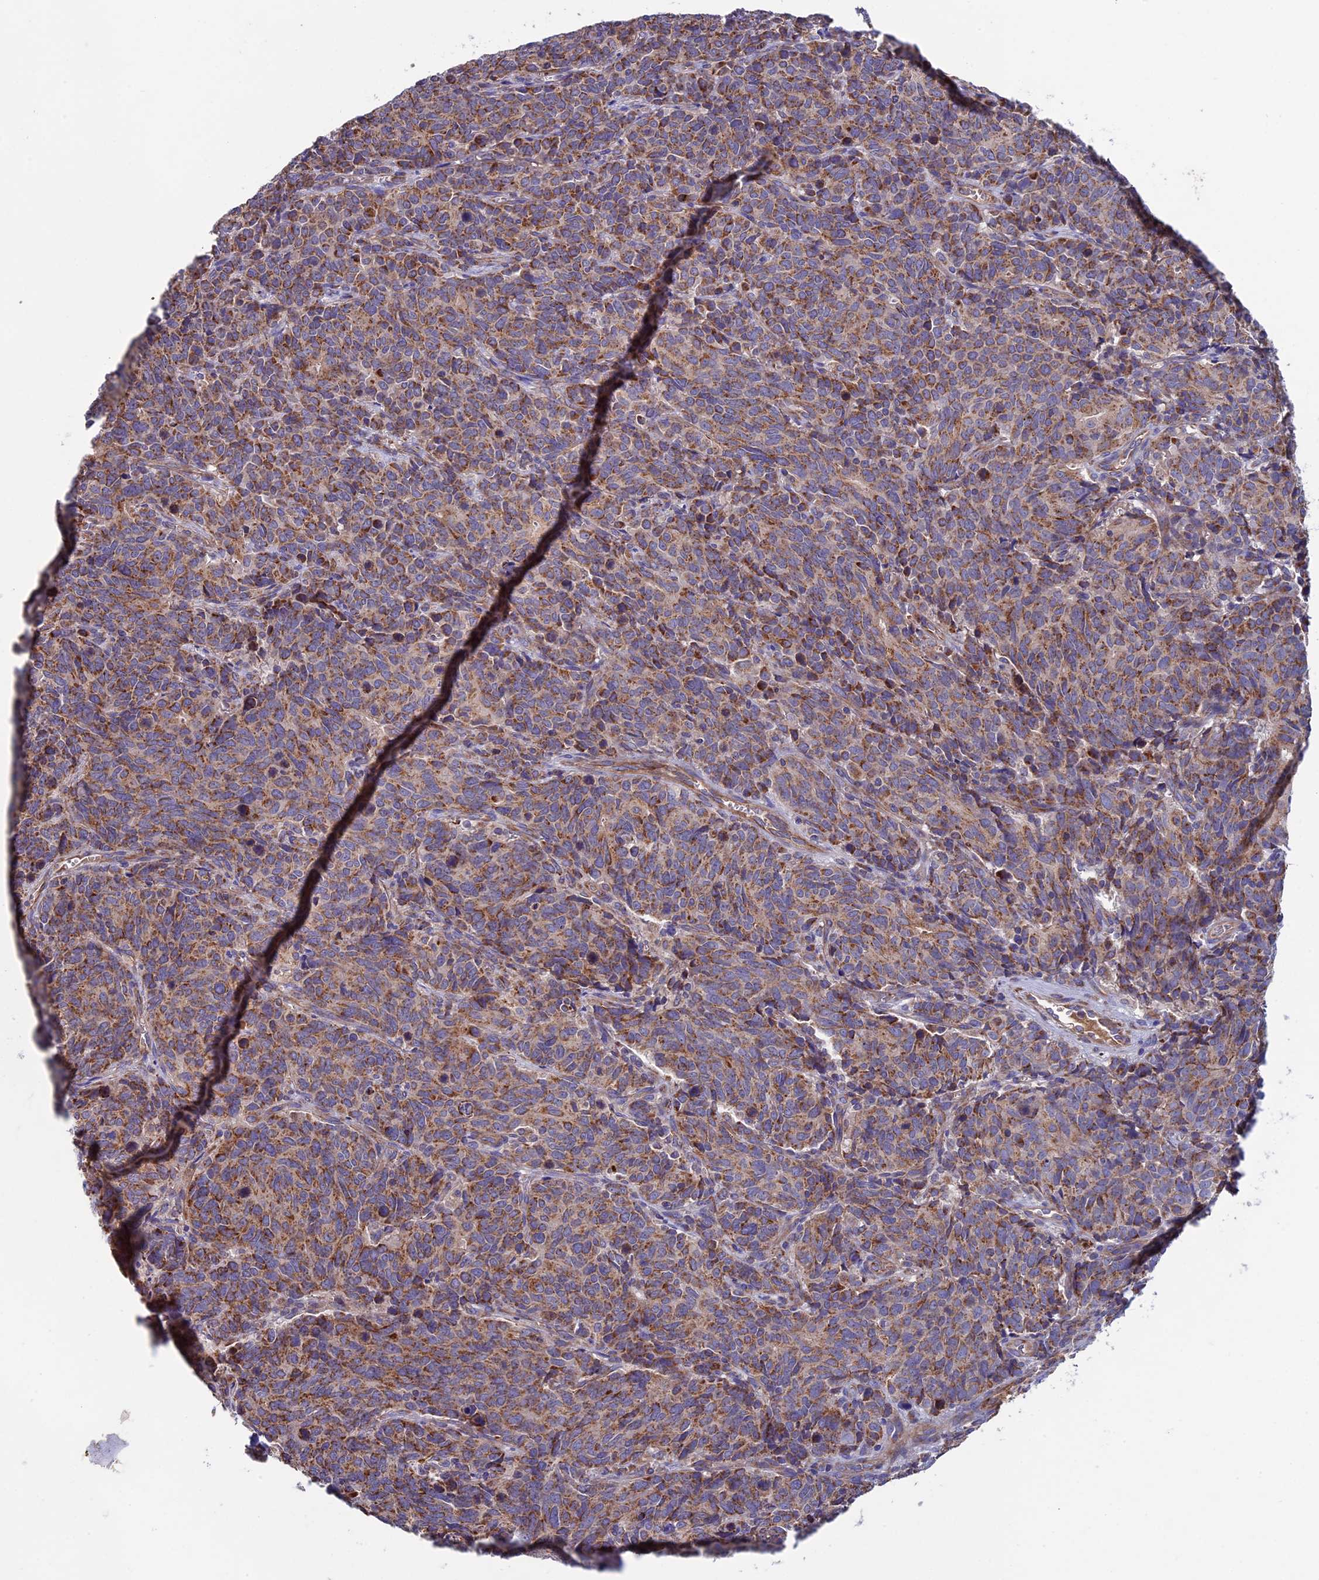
{"staining": {"intensity": "moderate", "quantity": ">75%", "location": "cytoplasmic/membranous"}, "tissue": "cervical cancer", "cell_type": "Tumor cells", "image_type": "cancer", "snomed": [{"axis": "morphology", "description": "Squamous cell carcinoma, NOS"}, {"axis": "topography", "description": "Cervix"}], "caption": "Protein positivity by IHC reveals moderate cytoplasmic/membranous staining in about >75% of tumor cells in squamous cell carcinoma (cervical).", "gene": "SLC15A5", "patient": {"sex": "female", "age": 60}}